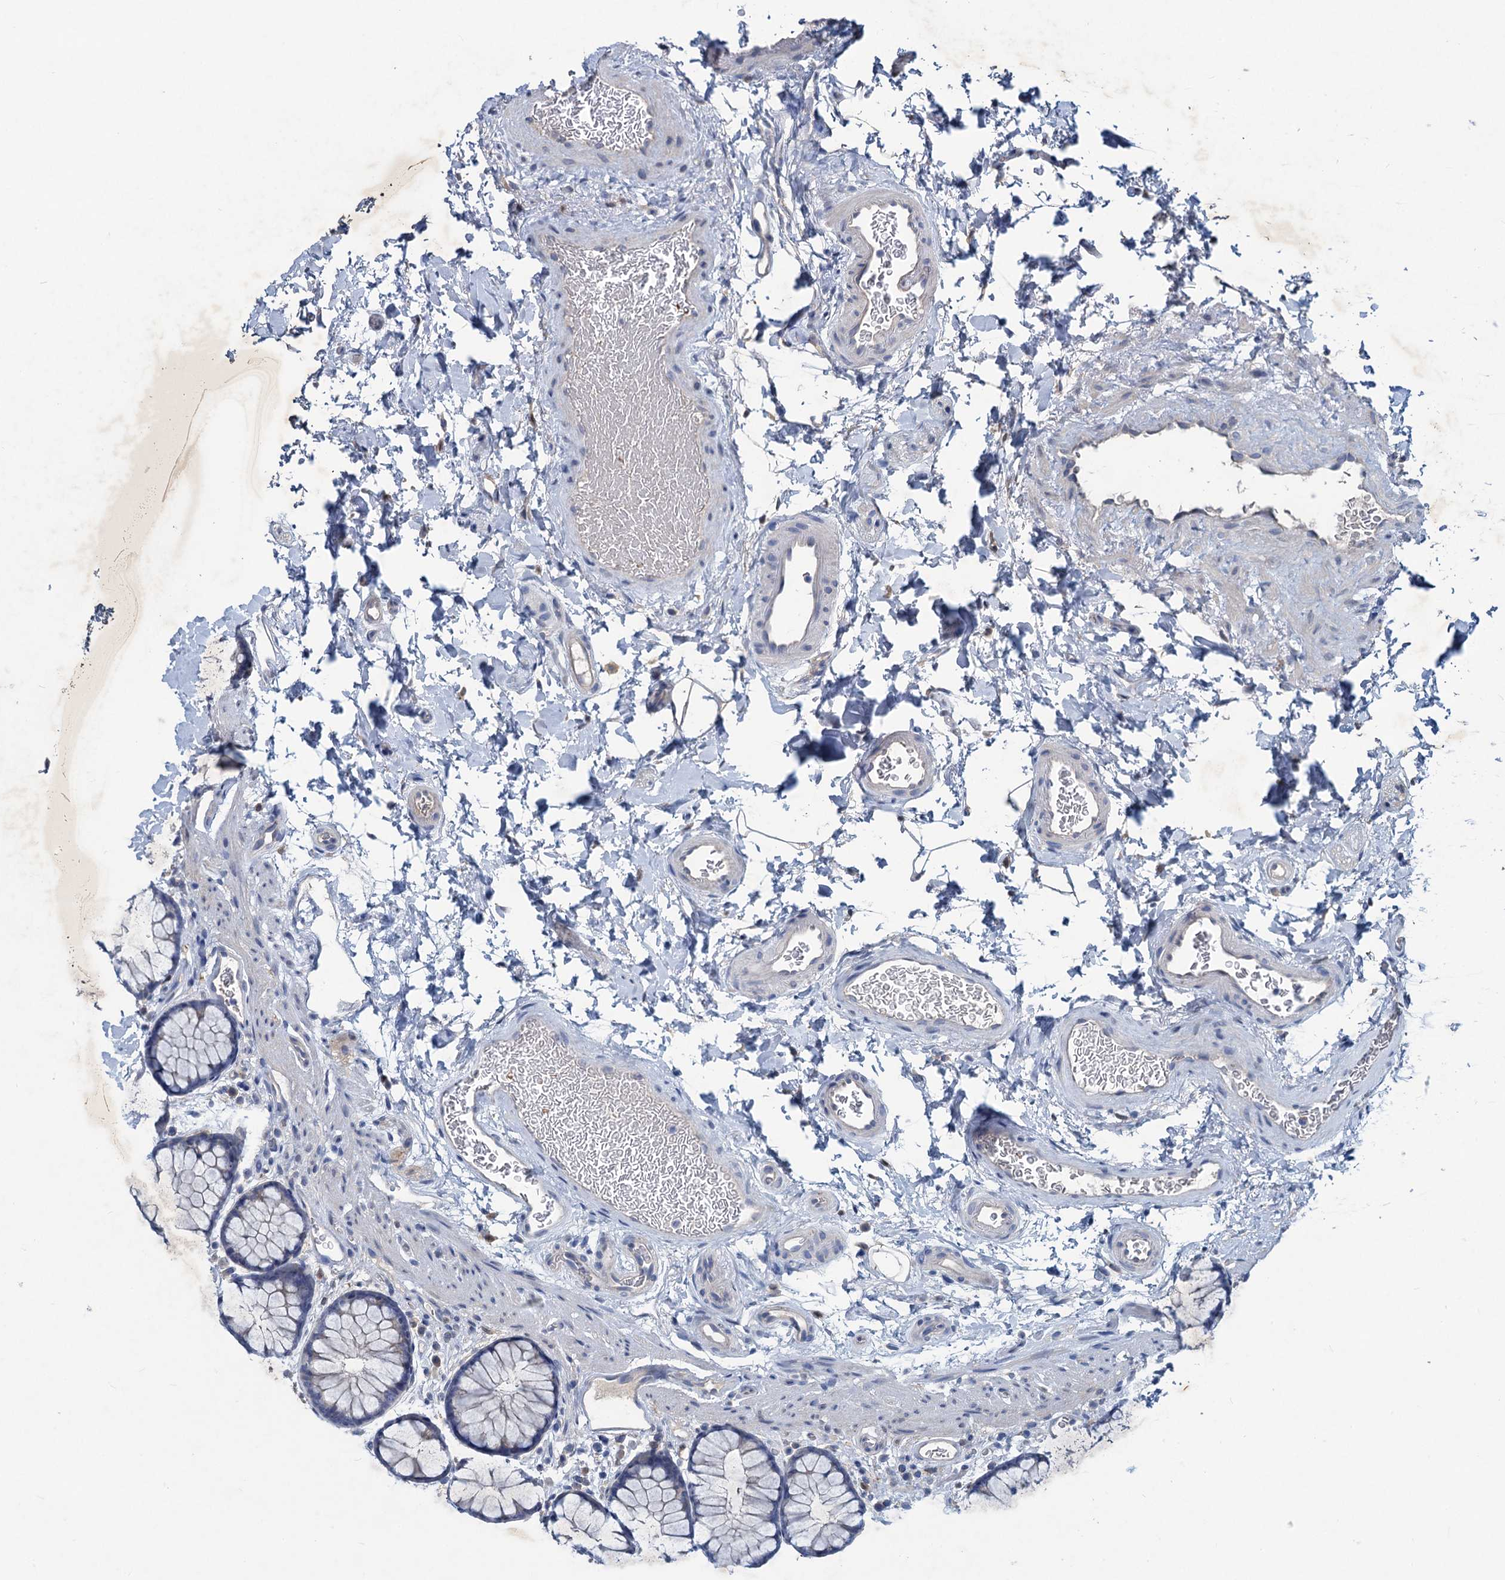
{"staining": {"intensity": "negative", "quantity": "none", "location": "none"}, "tissue": "colon", "cell_type": "Endothelial cells", "image_type": "normal", "snomed": [{"axis": "morphology", "description": "Normal tissue, NOS"}, {"axis": "topography", "description": "Colon"}], "caption": "This is an IHC micrograph of normal human colon. There is no staining in endothelial cells.", "gene": "RTKN2", "patient": {"sex": "female", "age": 82}}